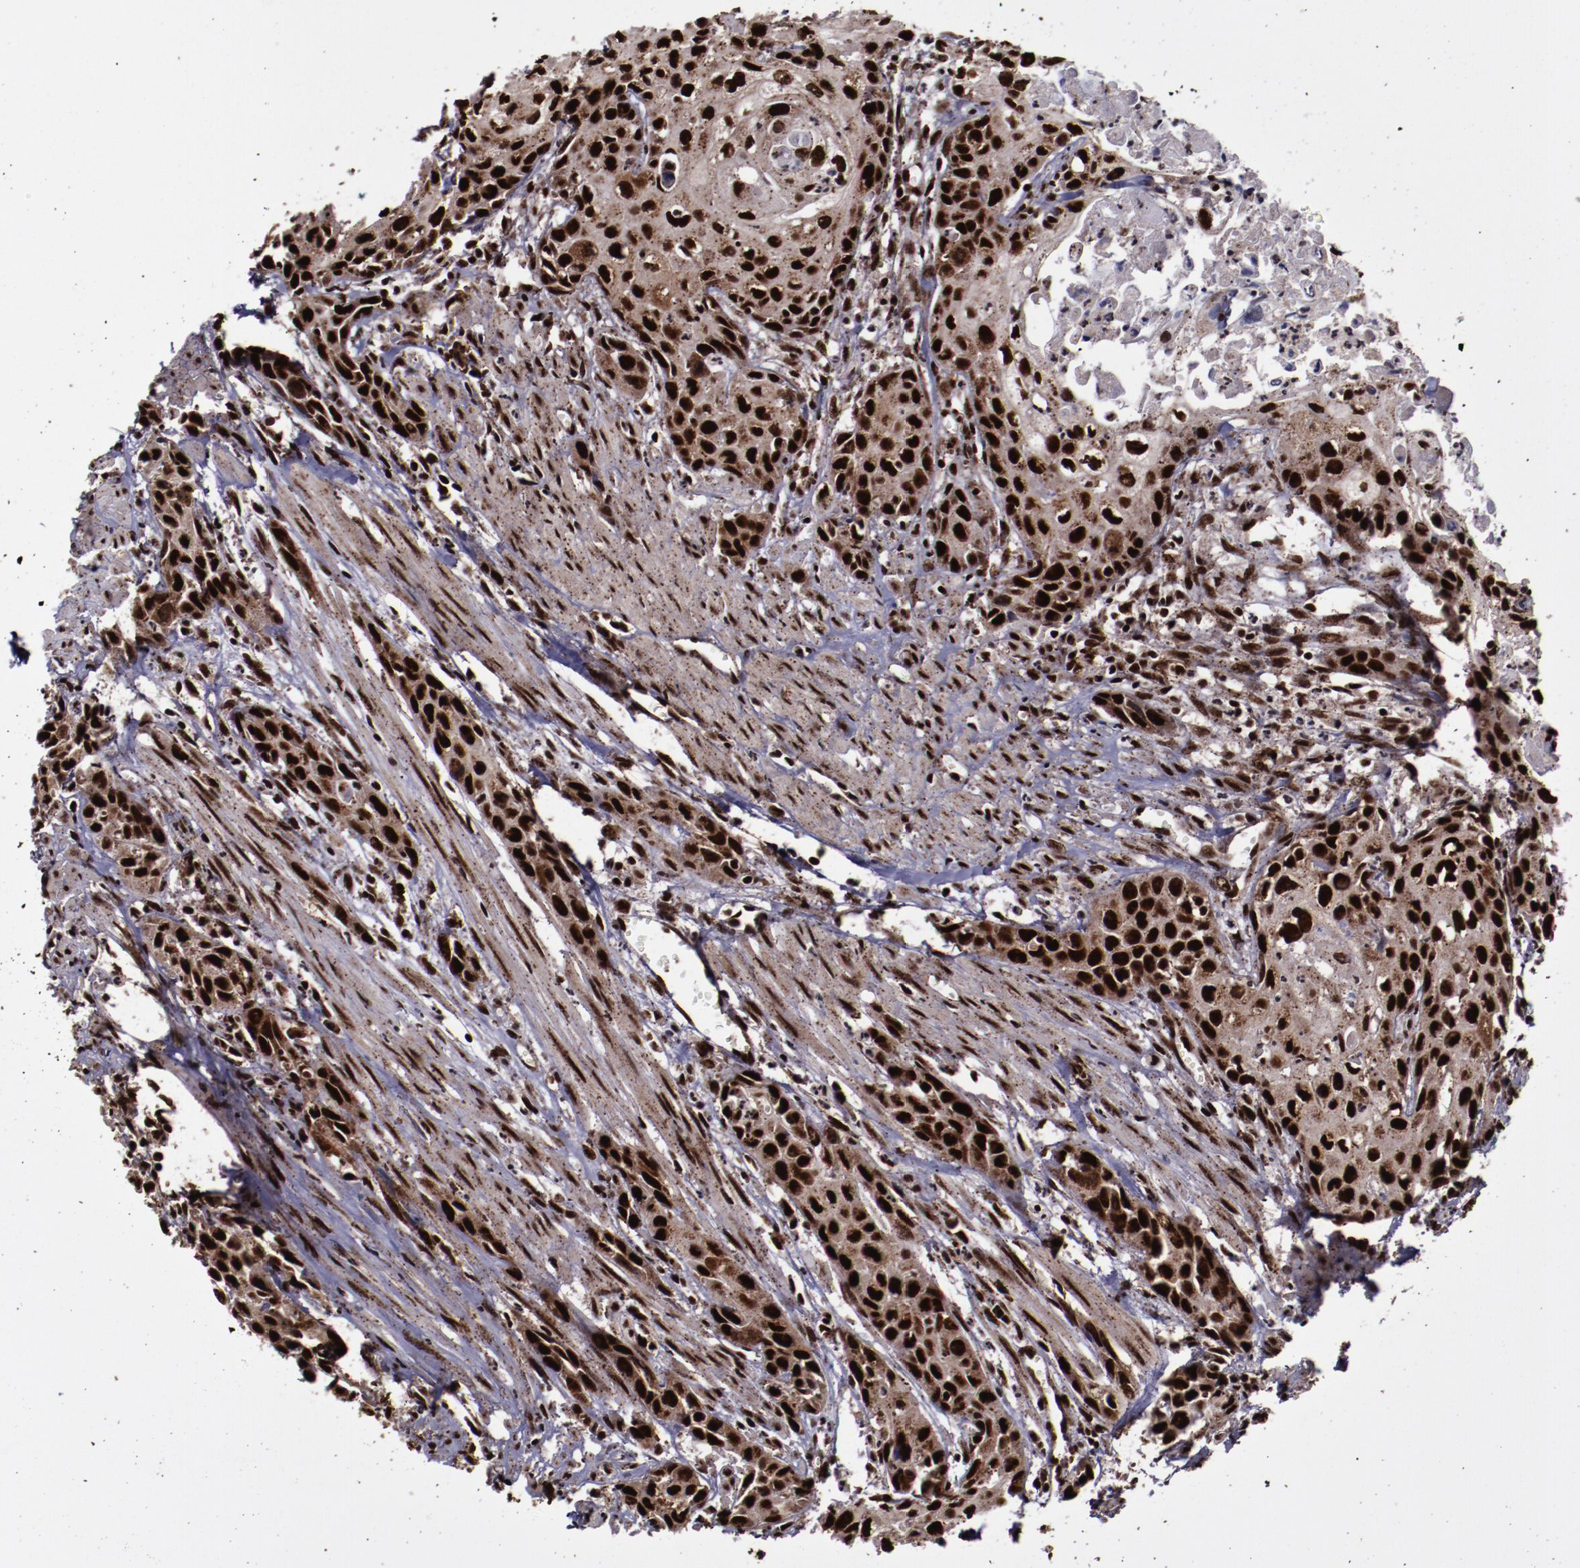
{"staining": {"intensity": "strong", "quantity": ">75%", "location": "cytoplasmic/membranous,nuclear"}, "tissue": "urothelial cancer", "cell_type": "Tumor cells", "image_type": "cancer", "snomed": [{"axis": "morphology", "description": "Urothelial carcinoma, High grade"}, {"axis": "topography", "description": "Urinary bladder"}], "caption": "A brown stain shows strong cytoplasmic/membranous and nuclear staining of a protein in urothelial cancer tumor cells. The staining was performed using DAB (3,3'-diaminobenzidine) to visualize the protein expression in brown, while the nuclei were stained in blue with hematoxylin (Magnification: 20x).", "gene": "SNW1", "patient": {"sex": "male", "age": 54}}